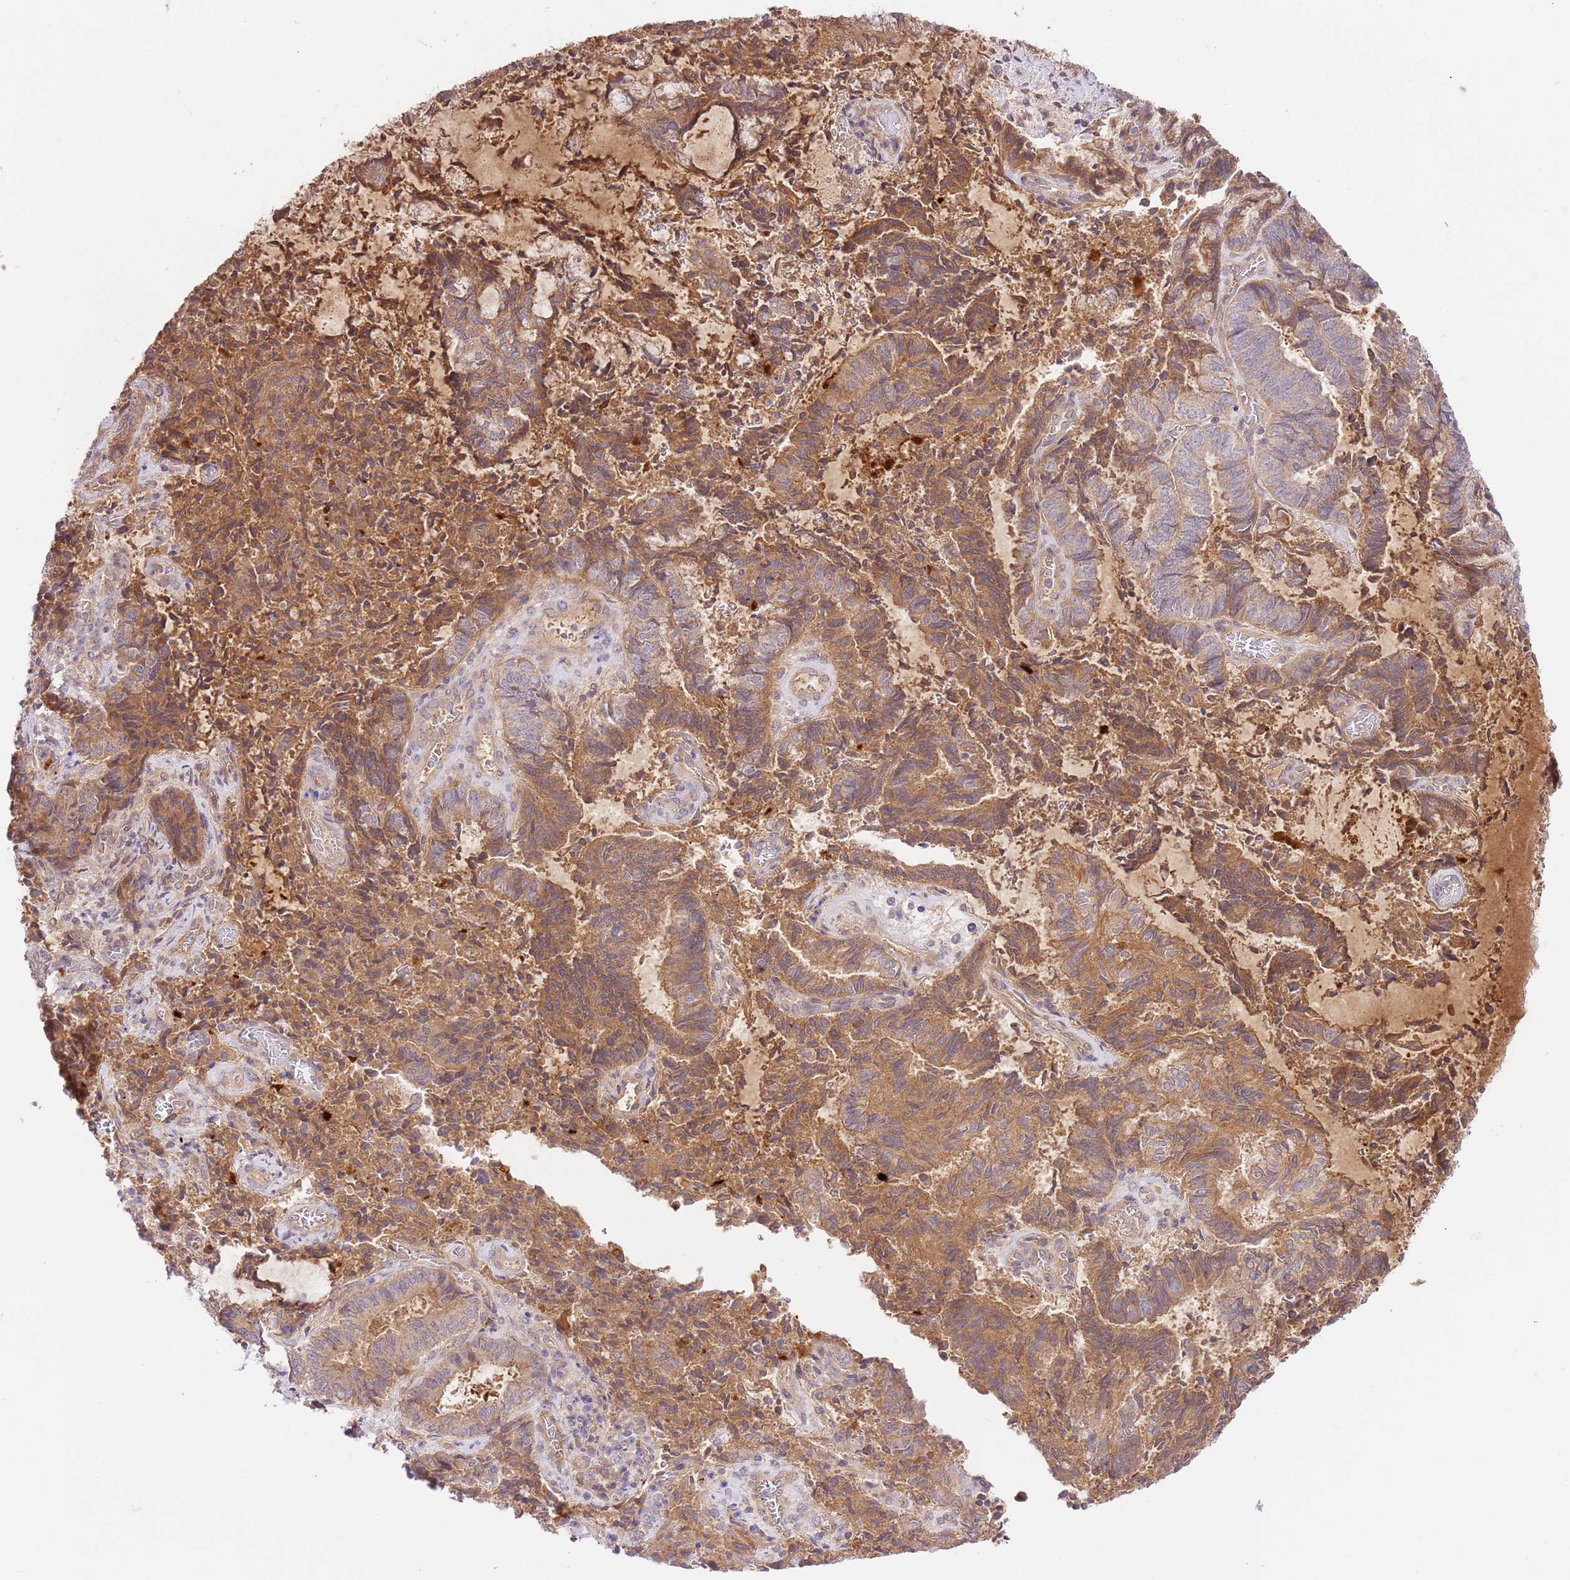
{"staining": {"intensity": "moderate", "quantity": ">75%", "location": "cytoplasmic/membranous"}, "tissue": "endometrial cancer", "cell_type": "Tumor cells", "image_type": "cancer", "snomed": [{"axis": "morphology", "description": "Adenocarcinoma, NOS"}, {"axis": "topography", "description": "Endometrium"}], "caption": "IHC histopathology image of endometrial cancer stained for a protein (brown), which reveals medium levels of moderate cytoplasmic/membranous positivity in about >75% of tumor cells.", "gene": "C8G", "patient": {"sex": "female", "age": 80}}